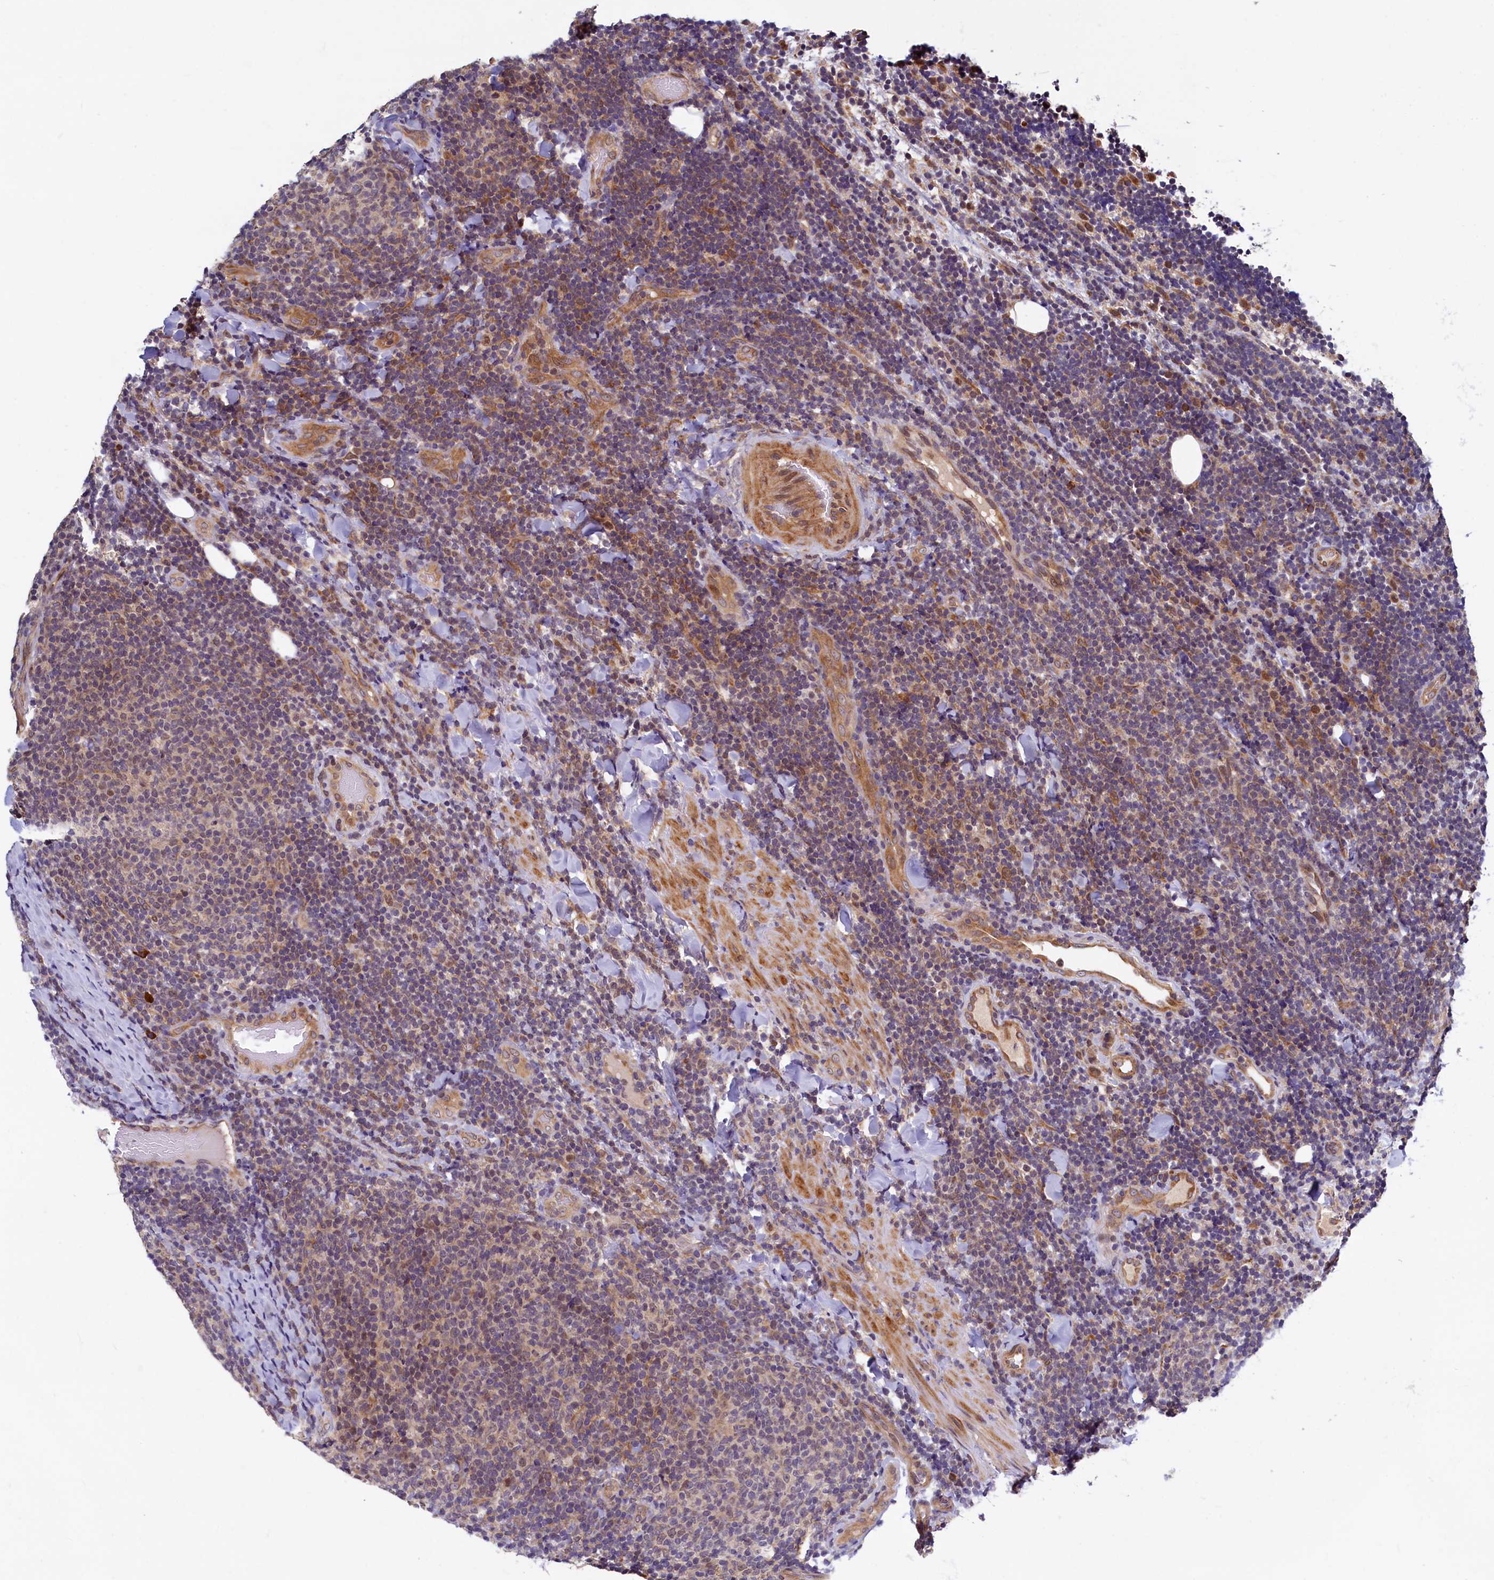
{"staining": {"intensity": "weak", "quantity": "25%-75%", "location": "cytoplasmic/membranous"}, "tissue": "lymphoma", "cell_type": "Tumor cells", "image_type": "cancer", "snomed": [{"axis": "morphology", "description": "Malignant lymphoma, non-Hodgkin's type, Low grade"}, {"axis": "topography", "description": "Lymph node"}], "caption": "Protein expression analysis of lymphoma reveals weak cytoplasmic/membranous positivity in approximately 25%-75% of tumor cells. (Brightfield microscopy of DAB IHC at high magnification).", "gene": "SLC16A14", "patient": {"sex": "male", "age": 66}}